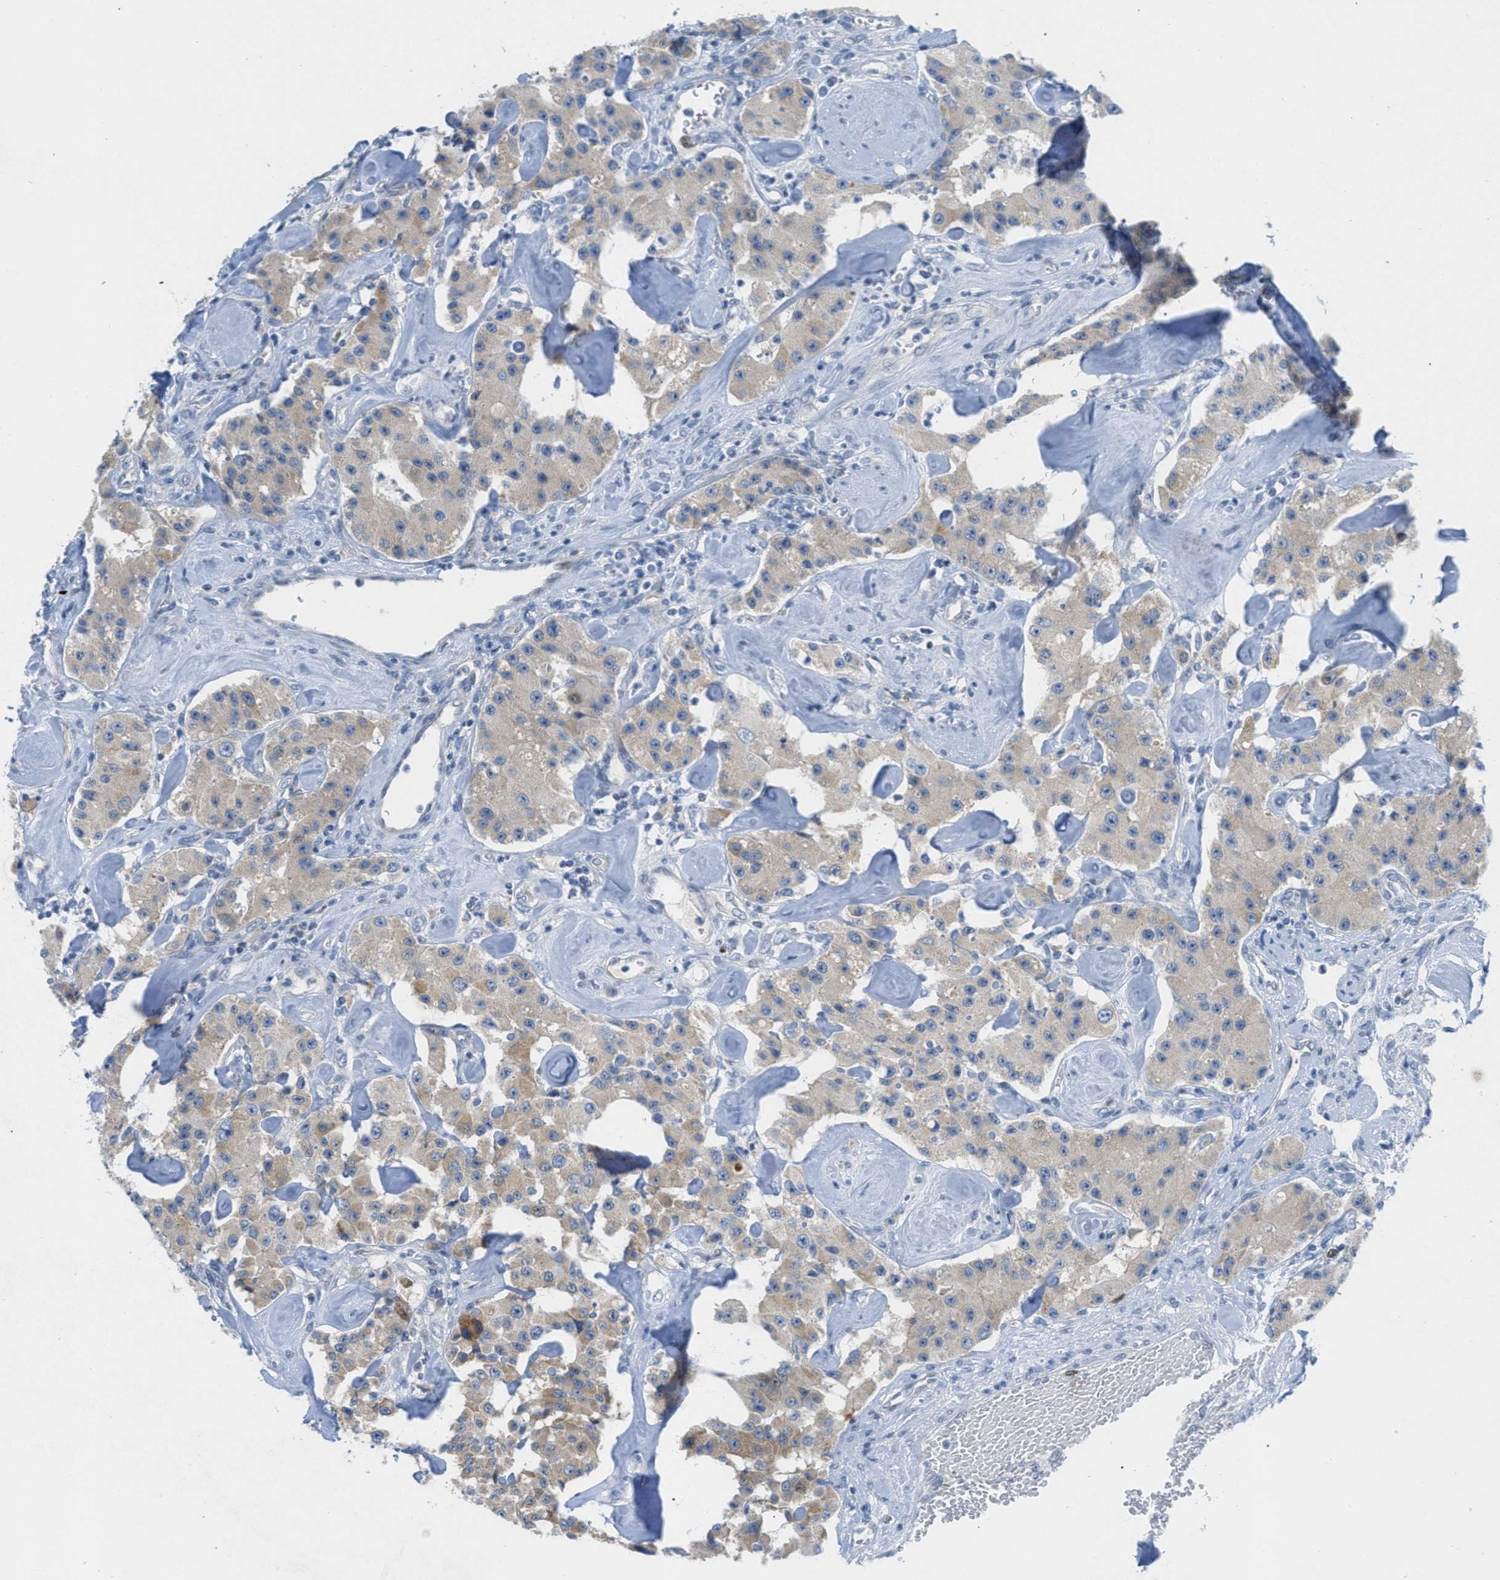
{"staining": {"intensity": "moderate", "quantity": ">75%", "location": "cytoplasmic/membranous"}, "tissue": "carcinoid", "cell_type": "Tumor cells", "image_type": "cancer", "snomed": [{"axis": "morphology", "description": "Carcinoid, malignant, NOS"}, {"axis": "topography", "description": "Pancreas"}], "caption": "Carcinoid tissue exhibits moderate cytoplasmic/membranous positivity in about >75% of tumor cells", "gene": "ORC6", "patient": {"sex": "male", "age": 41}}